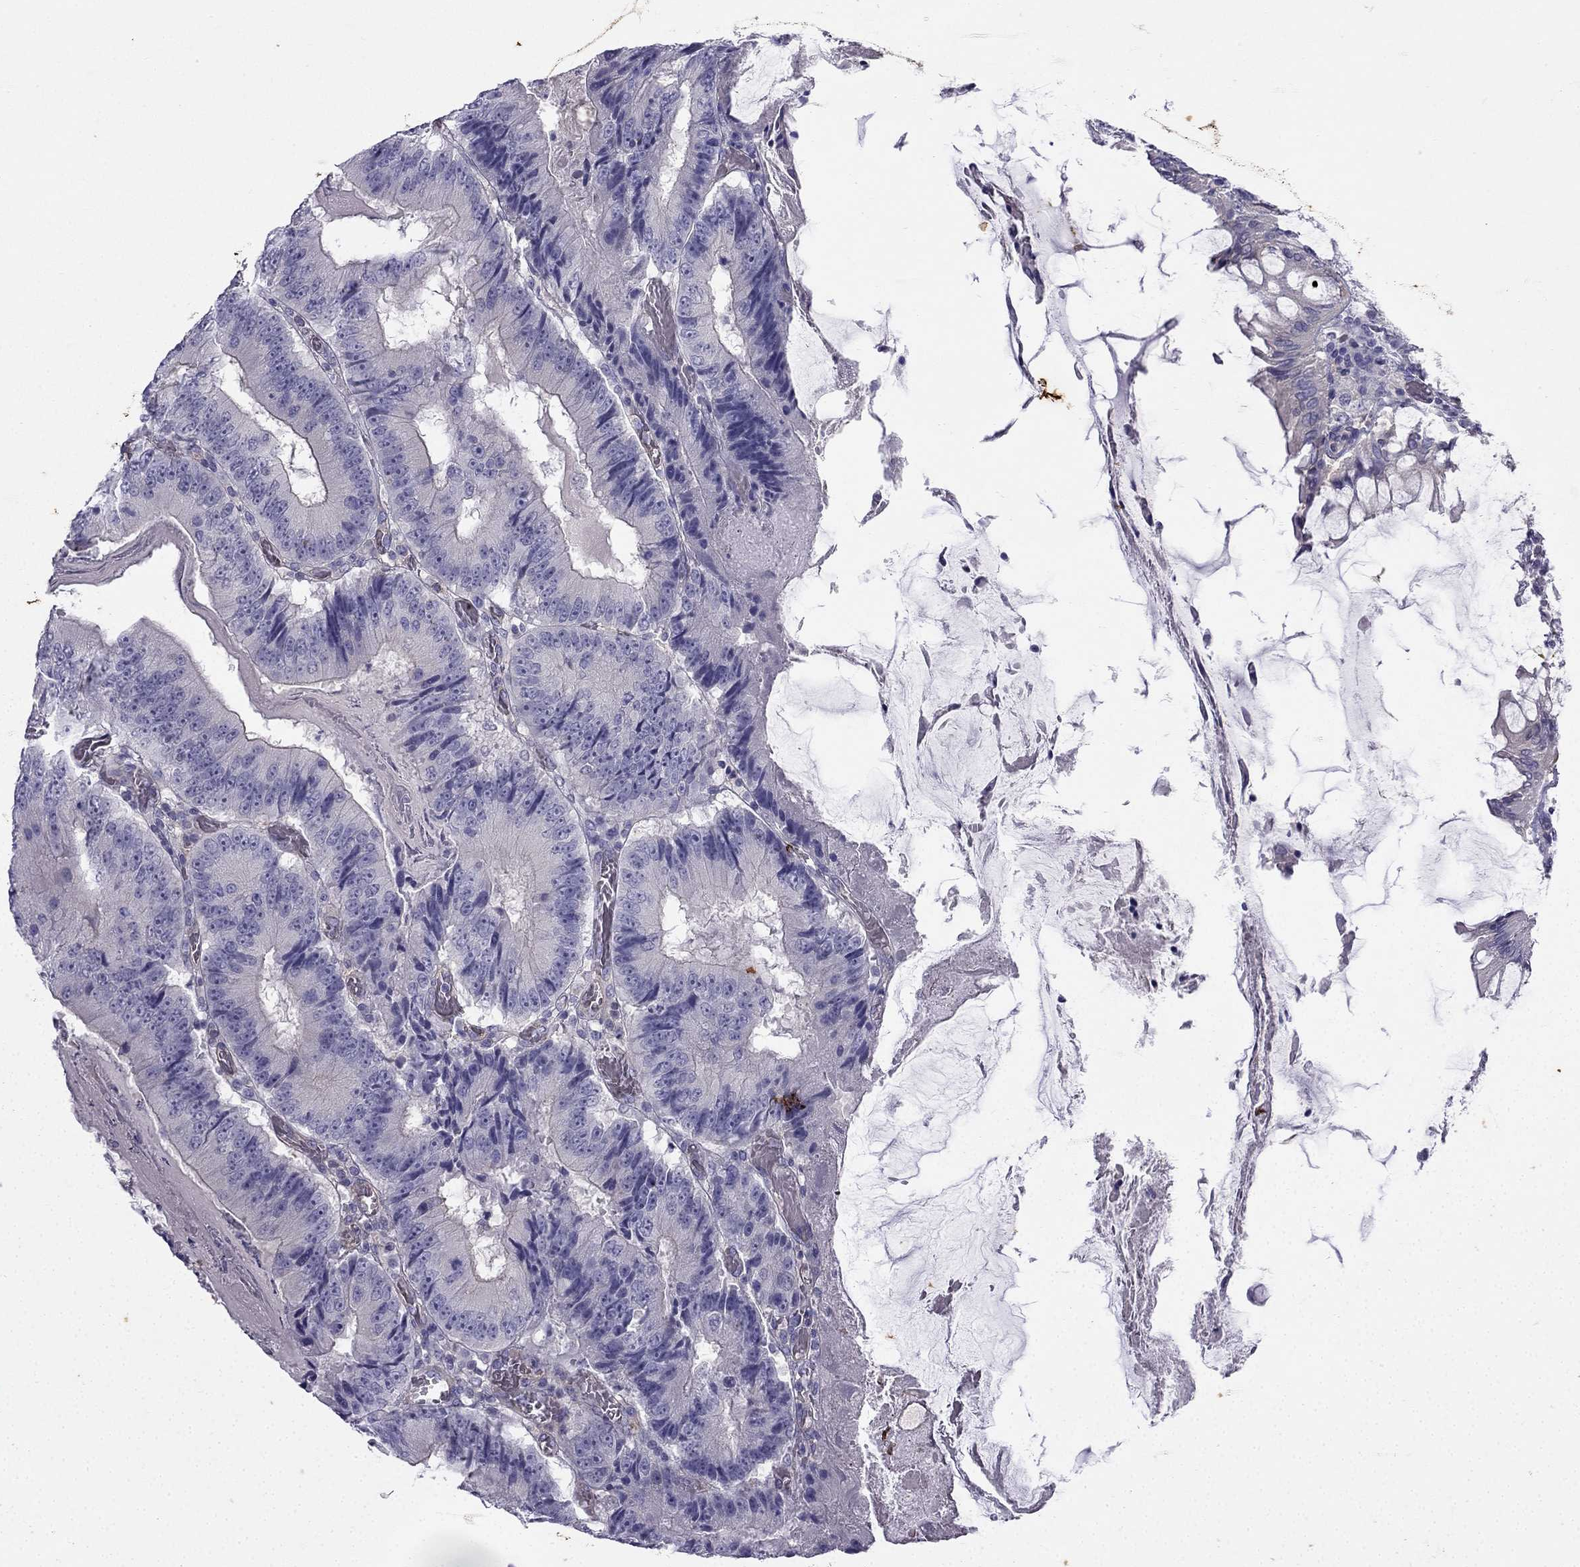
{"staining": {"intensity": "negative", "quantity": "none", "location": "none"}, "tissue": "colorectal cancer", "cell_type": "Tumor cells", "image_type": "cancer", "snomed": [{"axis": "morphology", "description": "Adenocarcinoma, NOS"}, {"axis": "topography", "description": "Colon"}], "caption": "Tumor cells show no significant positivity in colorectal adenocarcinoma.", "gene": "GJA8", "patient": {"sex": "female", "age": 86}}